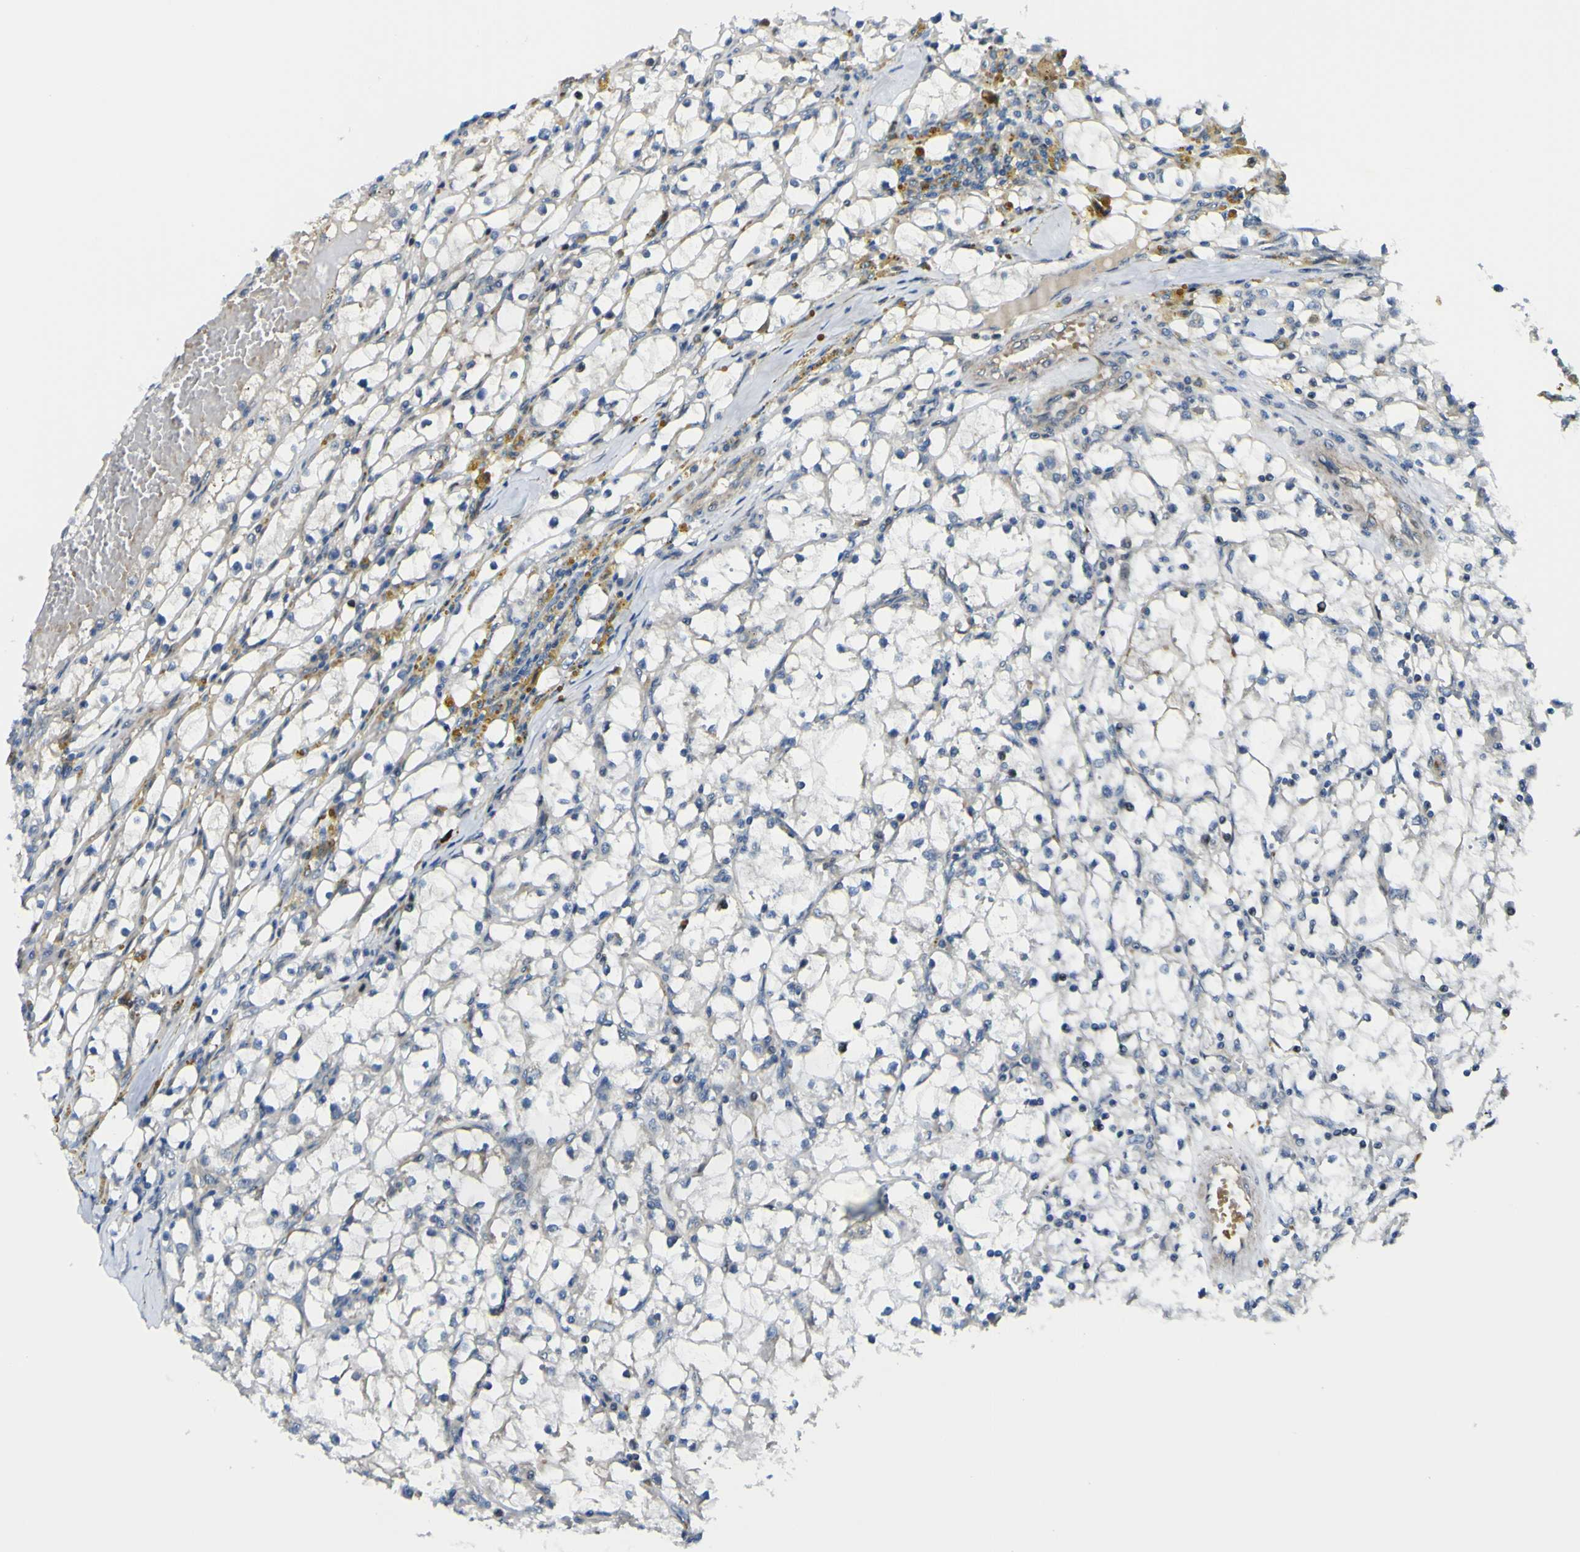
{"staining": {"intensity": "negative", "quantity": "none", "location": "none"}, "tissue": "renal cancer", "cell_type": "Tumor cells", "image_type": "cancer", "snomed": [{"axis": "morphology", "description": "Adenocarcinoma, NOS"}, {"axis": "topography", "description": "Kidney"}], "caption": "An image of human renal cancer is negative for staining in tumor cells.", "gene": "KDM7A", "patient": {"sex": "male", "age": 56}}